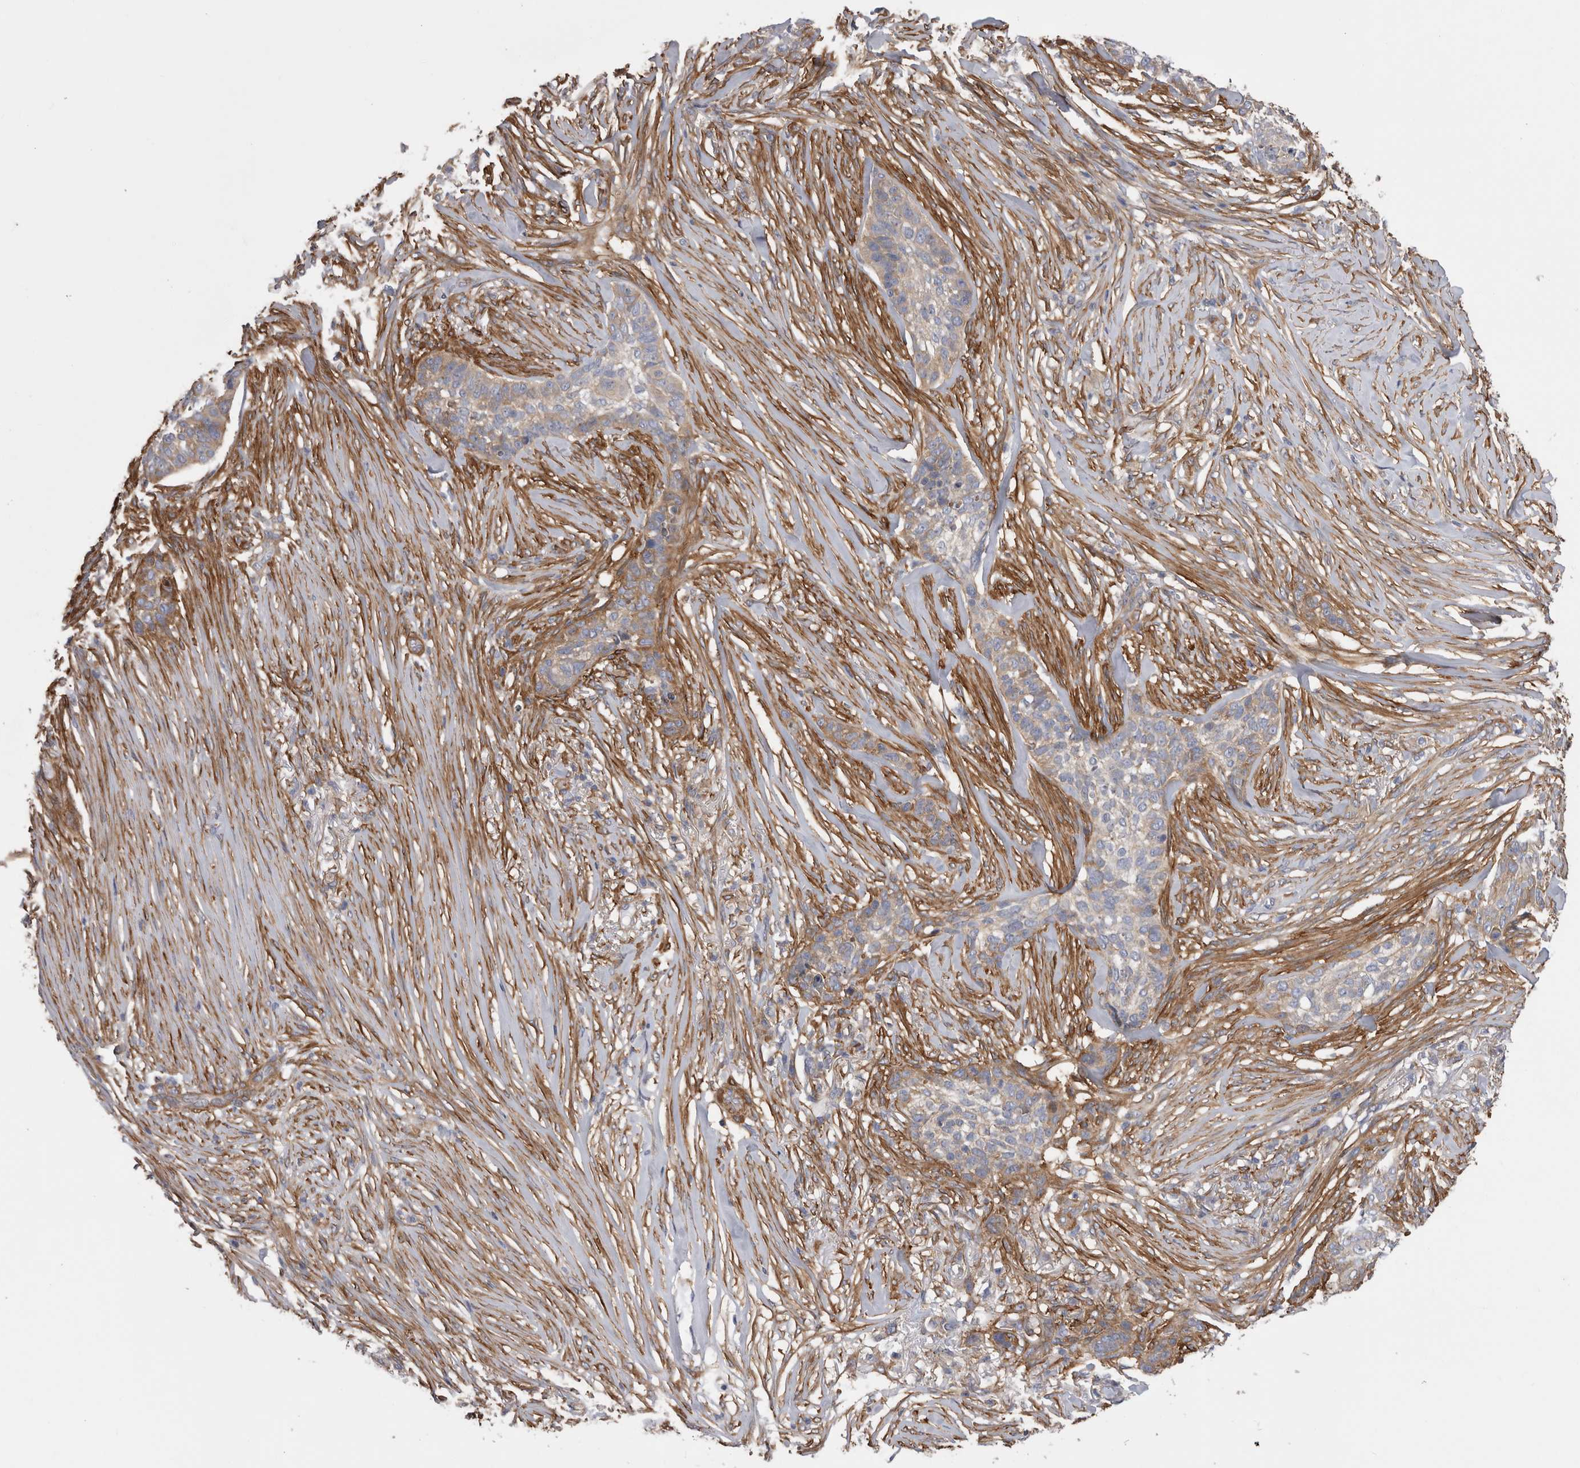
{"staining": {"intensity": "weak", "quantity": "25%-75%", "location": "cytoplasmic/membranous"}, "tissue": "skin cancer", "cell_type": "Tumor cells", "image_type": "cancer", "snomed": [{"axis": "morphology", "description": "Basal cell carcinoma"}, {"axis": "topography", "description": "Skin"}], "caption": "The photomicrograph shows immunohistochemical staining of skin basal cell carcinoma. There is weak cytoplasmic/membranous positivity is identified in about 25%-75% of tumor cells.", "gene": "EPRS1", "patient": {"sex": "male", "age": 85}}